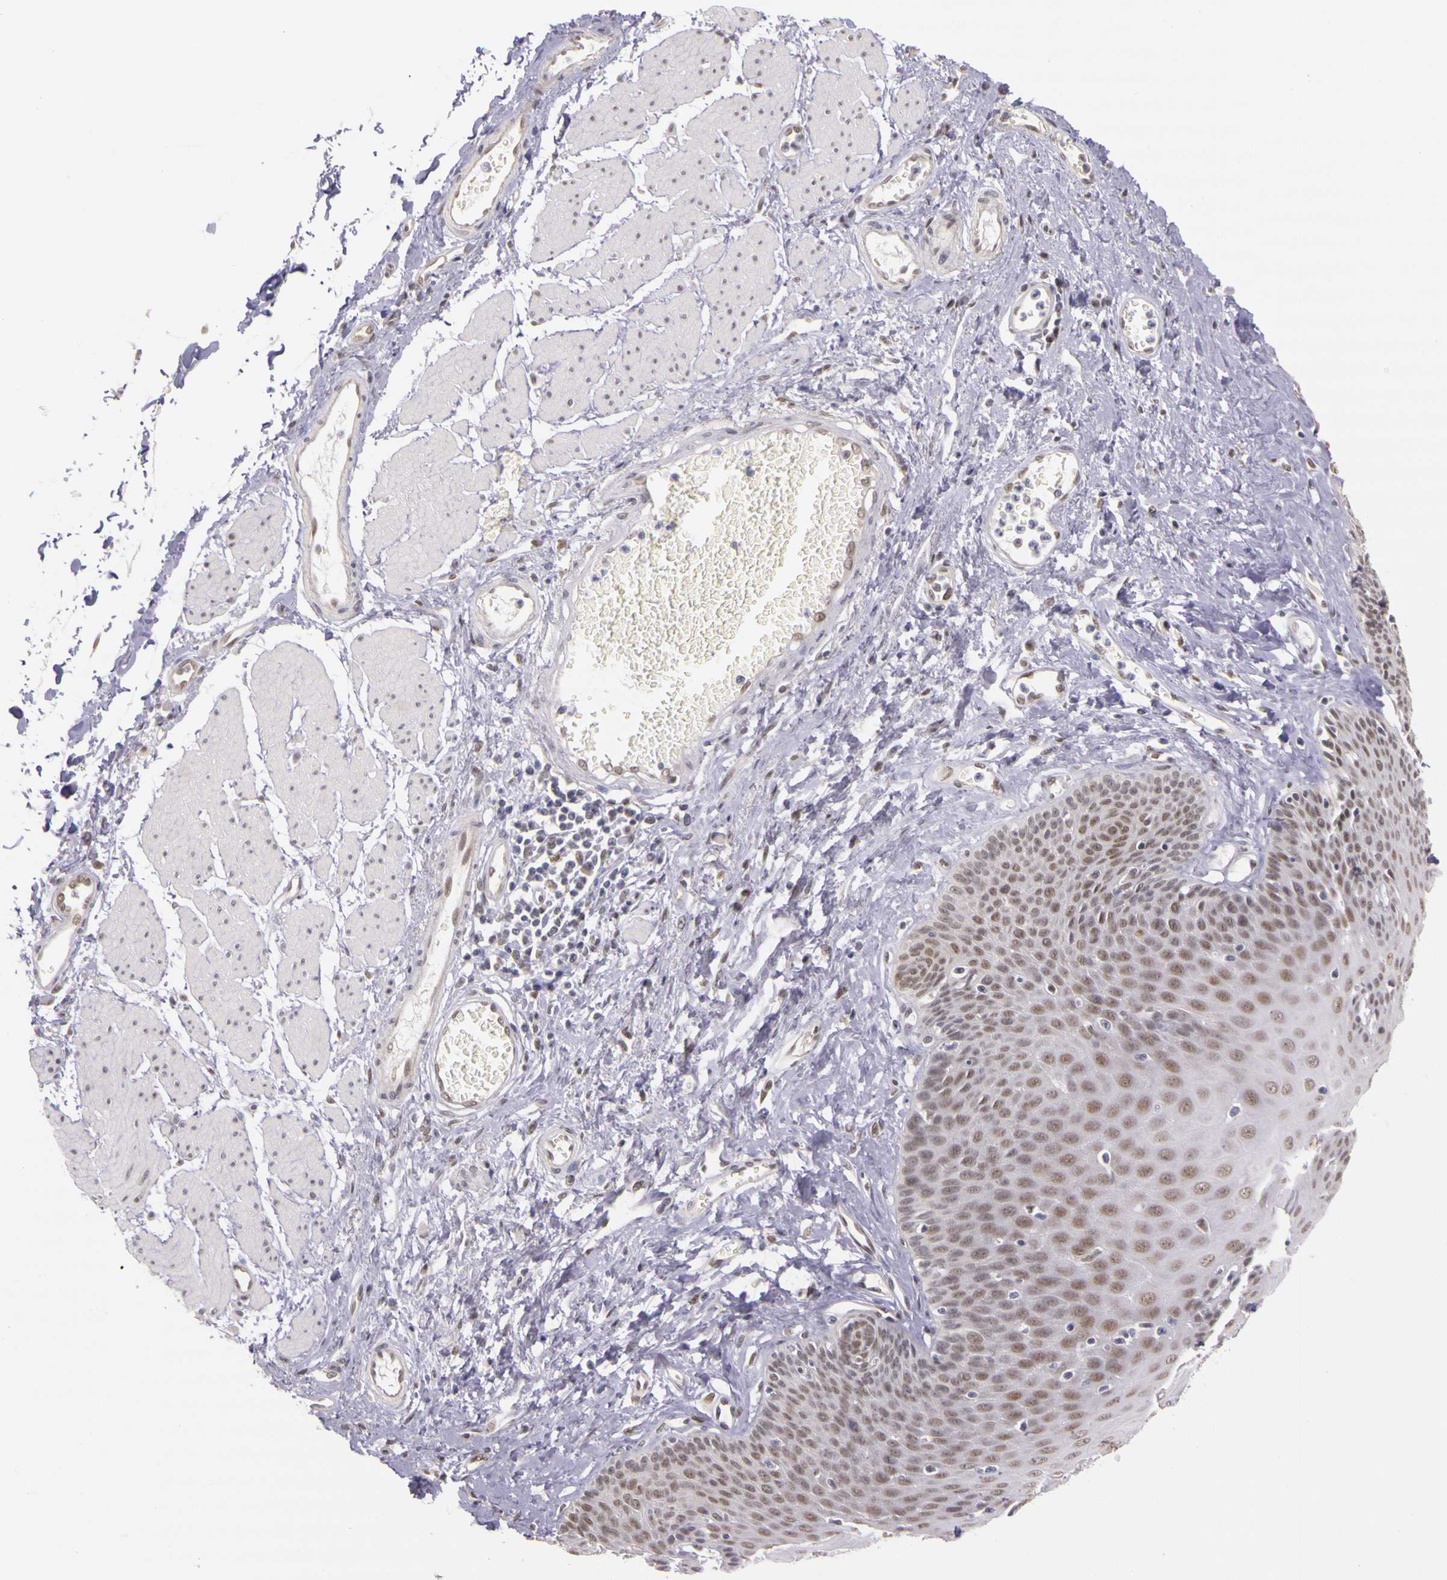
{"staining": {"intensity": "weak", "quantity": "25%-75%", "location": "cytoplasmic/membranous"}, "tissue": "esophagus", "cell_type": "Squamous epithelial cells", "image_type": "normal", "snomed": [{"axis": "morphology", "description": "Normal tissue, NOS"}, {"axis": "topography", "description": "Esophagus"}], "caption": "This micrograph exhibits immunohistochemistry (IHC) staining of normal human esophagus, with low weak cytoplasmic/membranous expression in approximately 25%-75% of squamous epithelial cells.", "gene": "WDR13", "patient": {"sex": "male", "age": 65}}